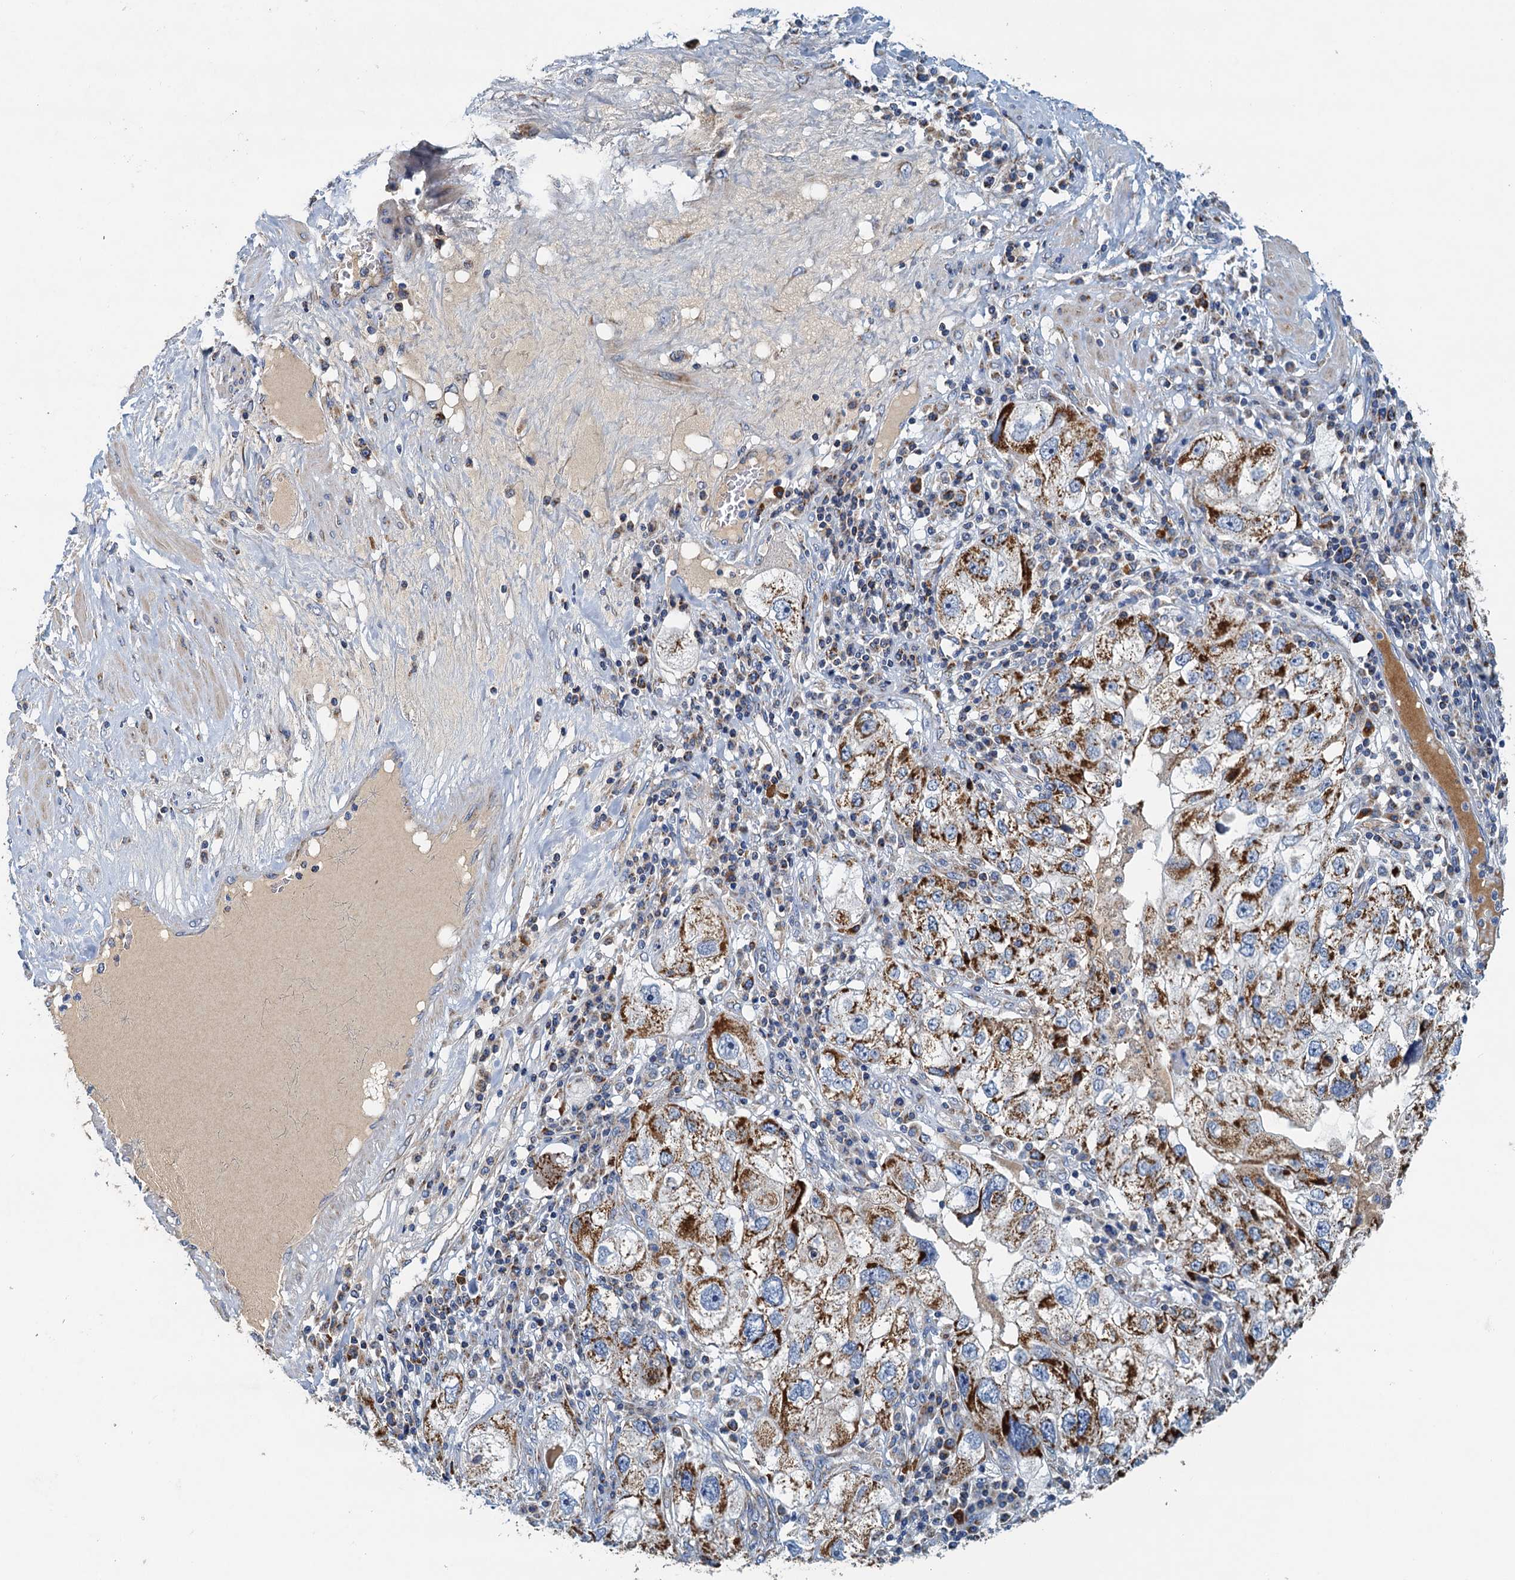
{"staining": {"intensity": "moderate", "quantity": ">75%", "location": "cytoplasmic/membranous"}, "tissue": "endometrial cancer", "cell_type": "Tumor cells", "image_type": "cancer", "snomed": [{"axis": "morphology", "description": "Adenocarcinoma, NOS"}, {"axis": "topography", "description": "Endometrium"}], "caption": "Tumor cells show moderate cytoplasmic/membranous positivity in approximately >75% of cells in endometrial cancer (adenocarcinoma).", "gene": "POC1A", "patient": {"sex": "female", "age": 49}}